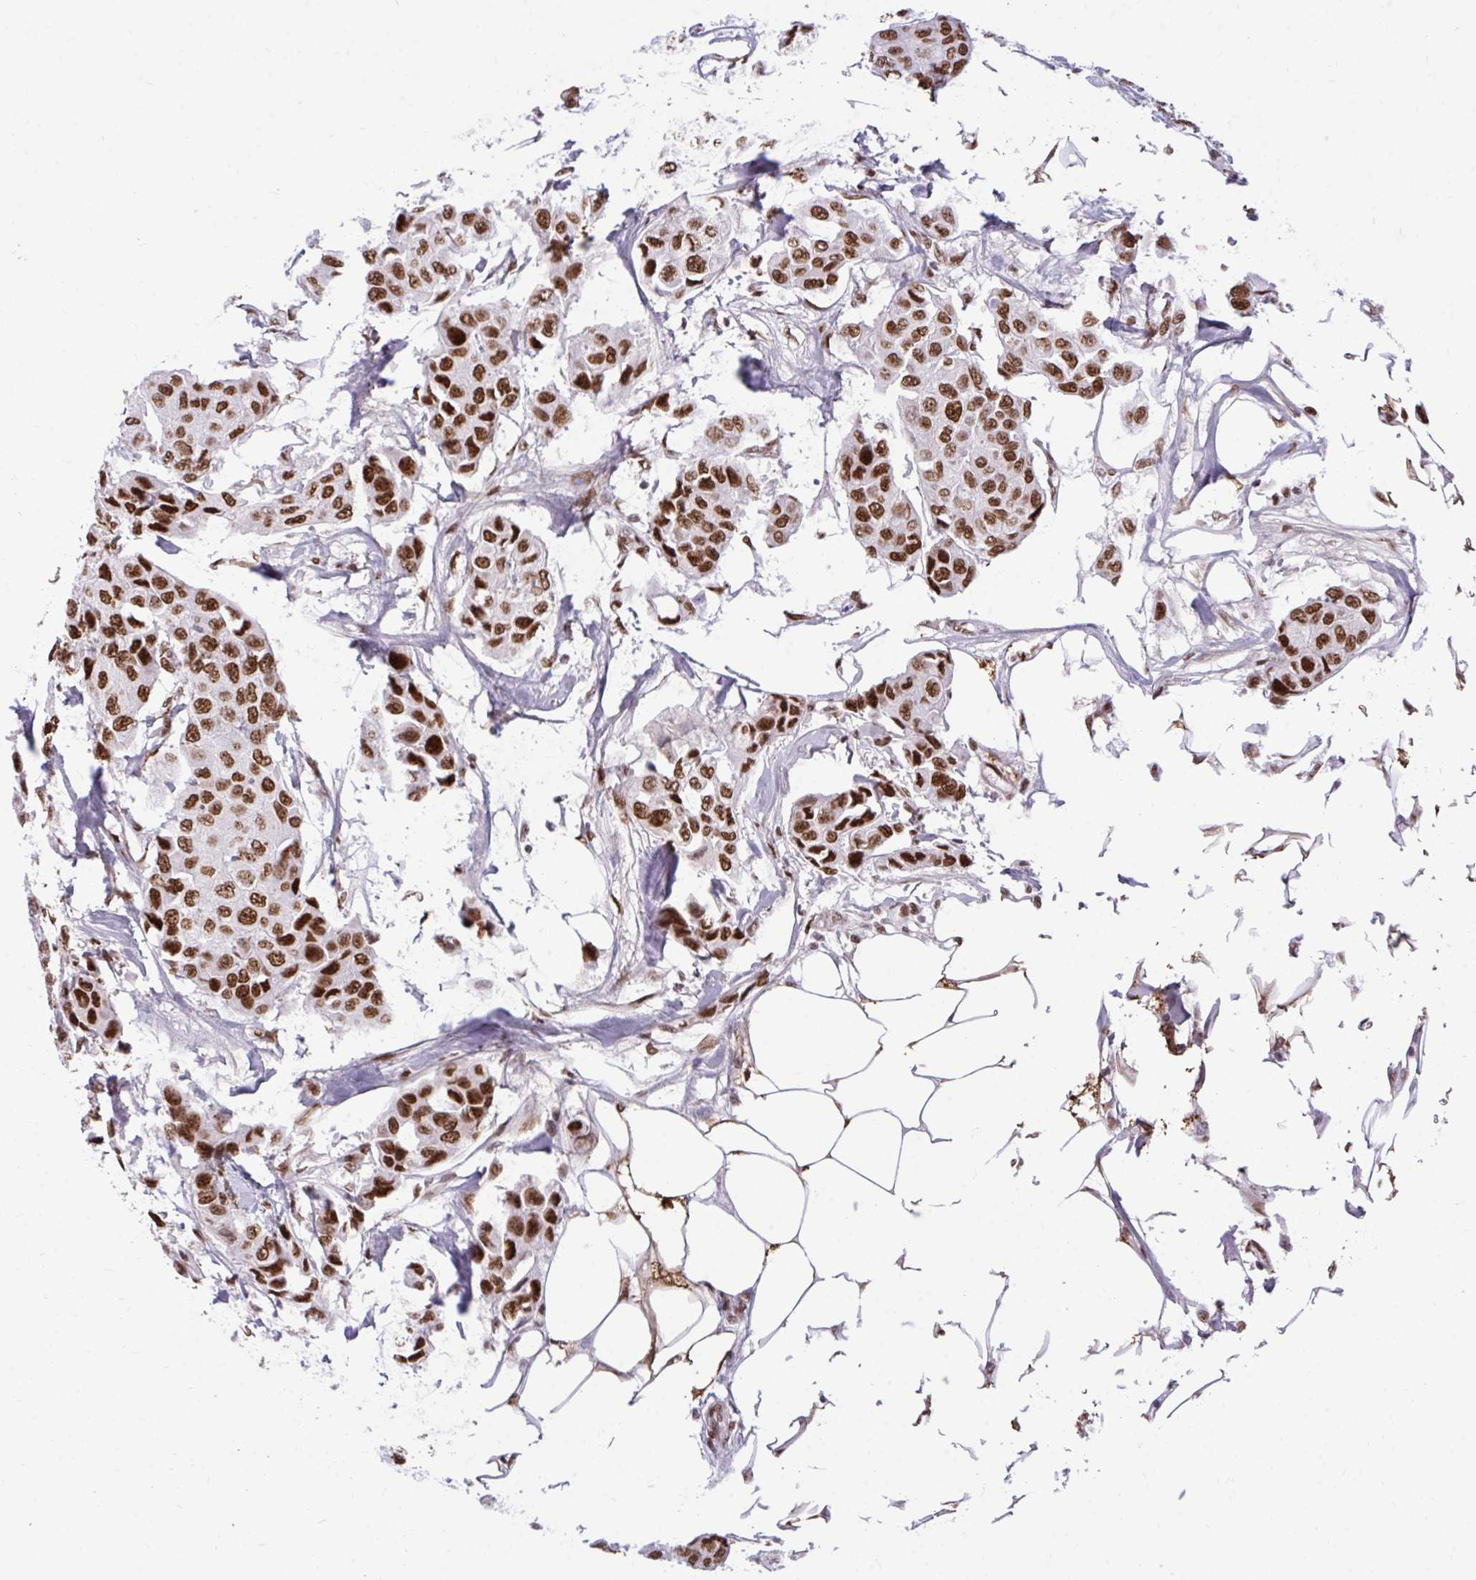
{"staining": {"intensity": "strong", "quantity": ">75%", "location": "nuclear"}, "tissue": "breast cancer", "cell_type": "Tumor cells", "image_type": "cancer", "snomed": [{"axis": "morphology", "description": "Duct carcinoma"}, {"axis": "topography", "description": "Breast"}, {"axis": "topography", "description": "Lymph node"}], "caption": "Brown immunohistochemical staining in human breast infiltrating ductal carcinoma exhibits strong nuclear staining in approximately >75% of tumor cells.", "gene": "CDYL", "patient": {"sex": "female", "age": 80}}